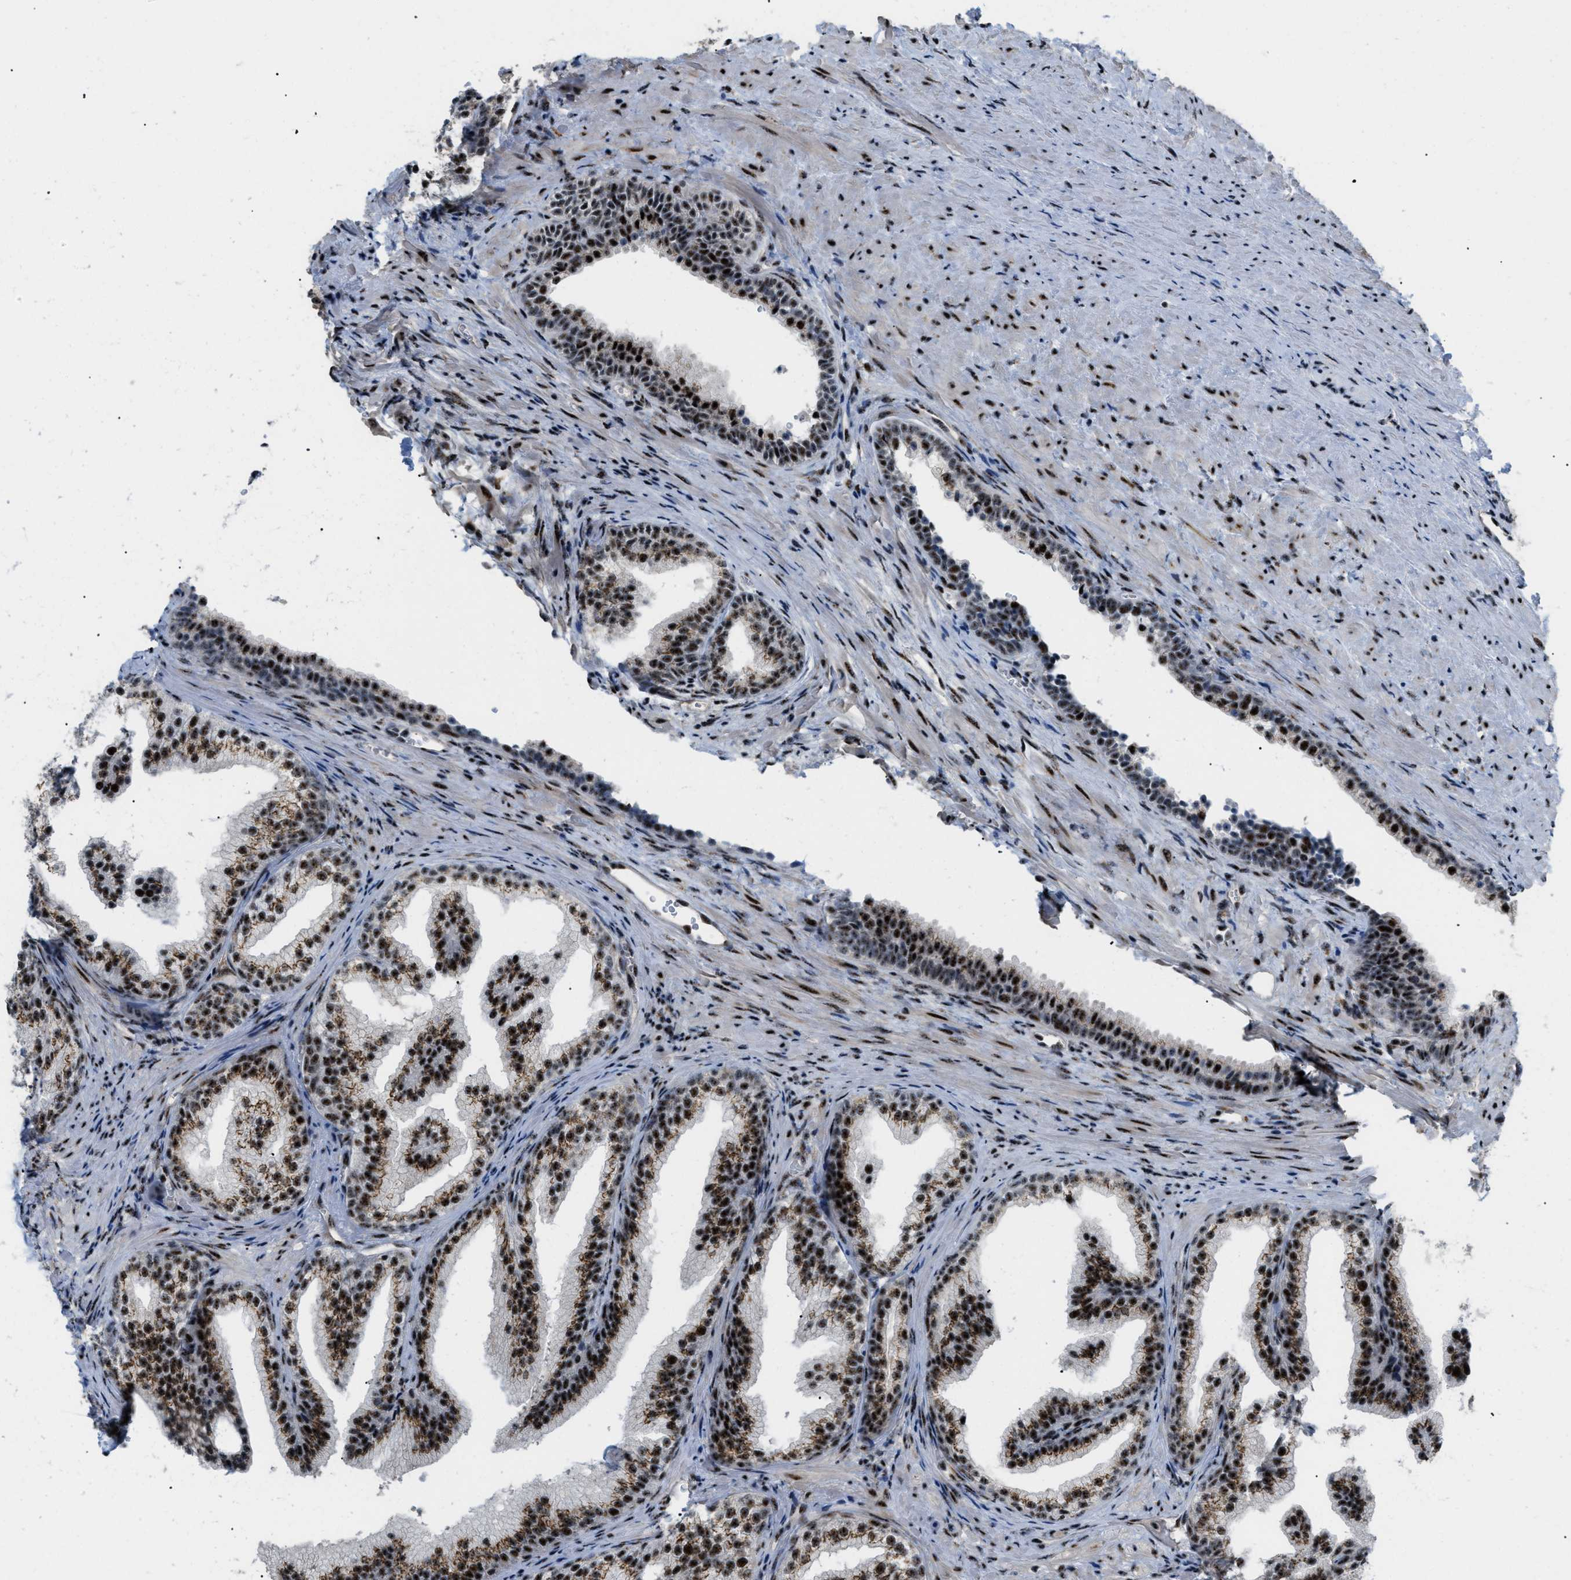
{"staining": {"intensity": "strong", "quantity": ">75%", "location": "nuclear"}, "tissue": "prostate", "cell_type": "Glandular cells", "image_type": "normal", "snomed": [{"axis": "morphology", "description": "Normal tissue, NOS"}, {"axis": "topography", "description": "Prostate"}], "caption": "Immunohistochemistry photomicrograph of normal human prostate stained for a protein (brown), which reveals high levels of strong nuclear positivity in about >75% of glandular cells.", "gene": "CDR2", "patient": {"sex": "male", "age": 76}}